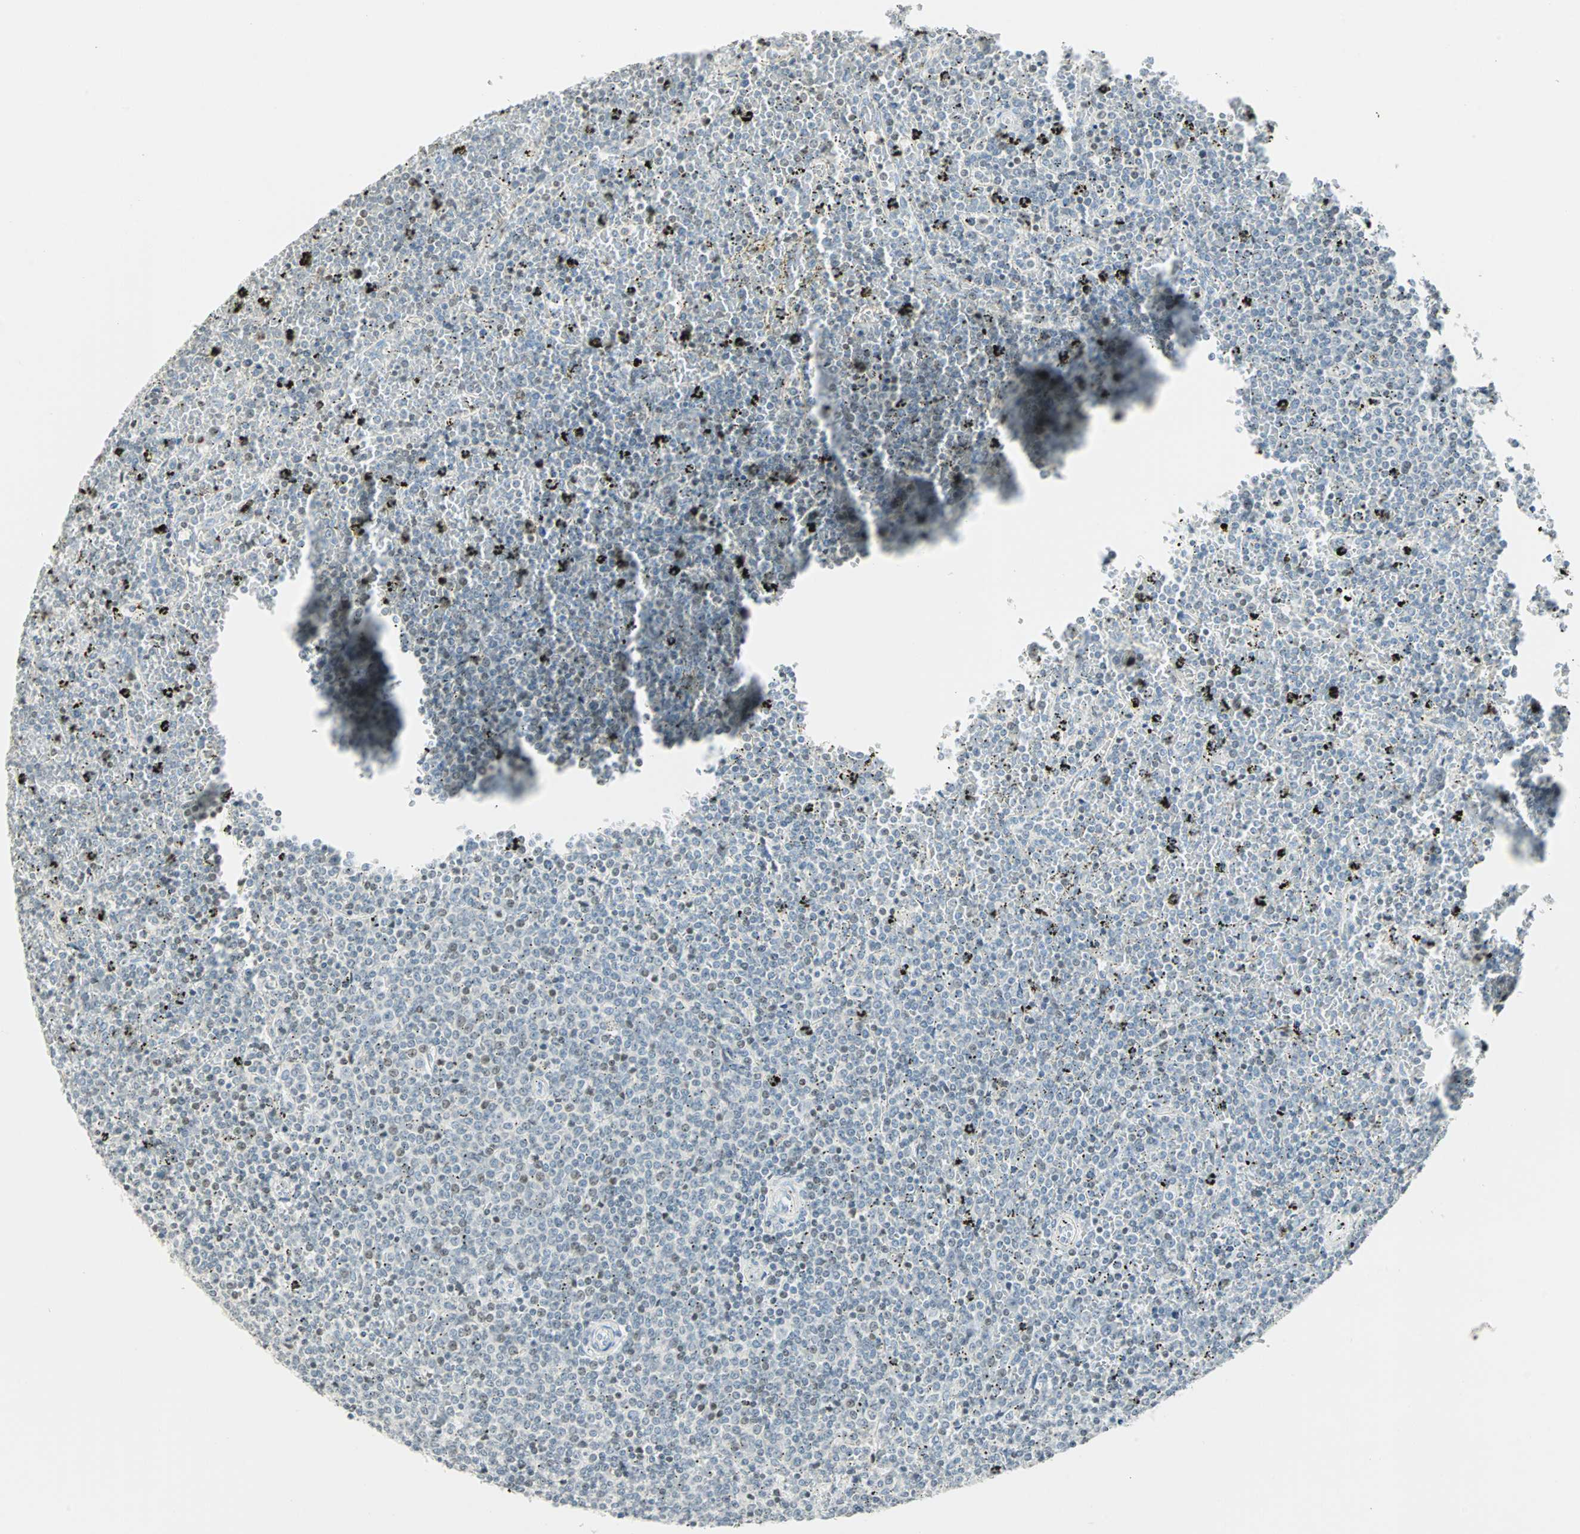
{"staining": {"intensity": "weak", "quantity": "<25%", "location": "nuclear"}, "tissue": "lymphoma", "cell_type": "Tumor cells", "image_type": "cancer", "snomed": [{"axis": "morphology", "description": "Malignant lymphoma, non-Hodgkin's type, Low grade"}, {"axis": "topography", "description": "Spleen"}], "caption": "Histopathology image shows no protein expression in tumor cells of lymphoma tissue.", "gene": "SMAD3", "patient": {"sex": "female", "age": 77}}